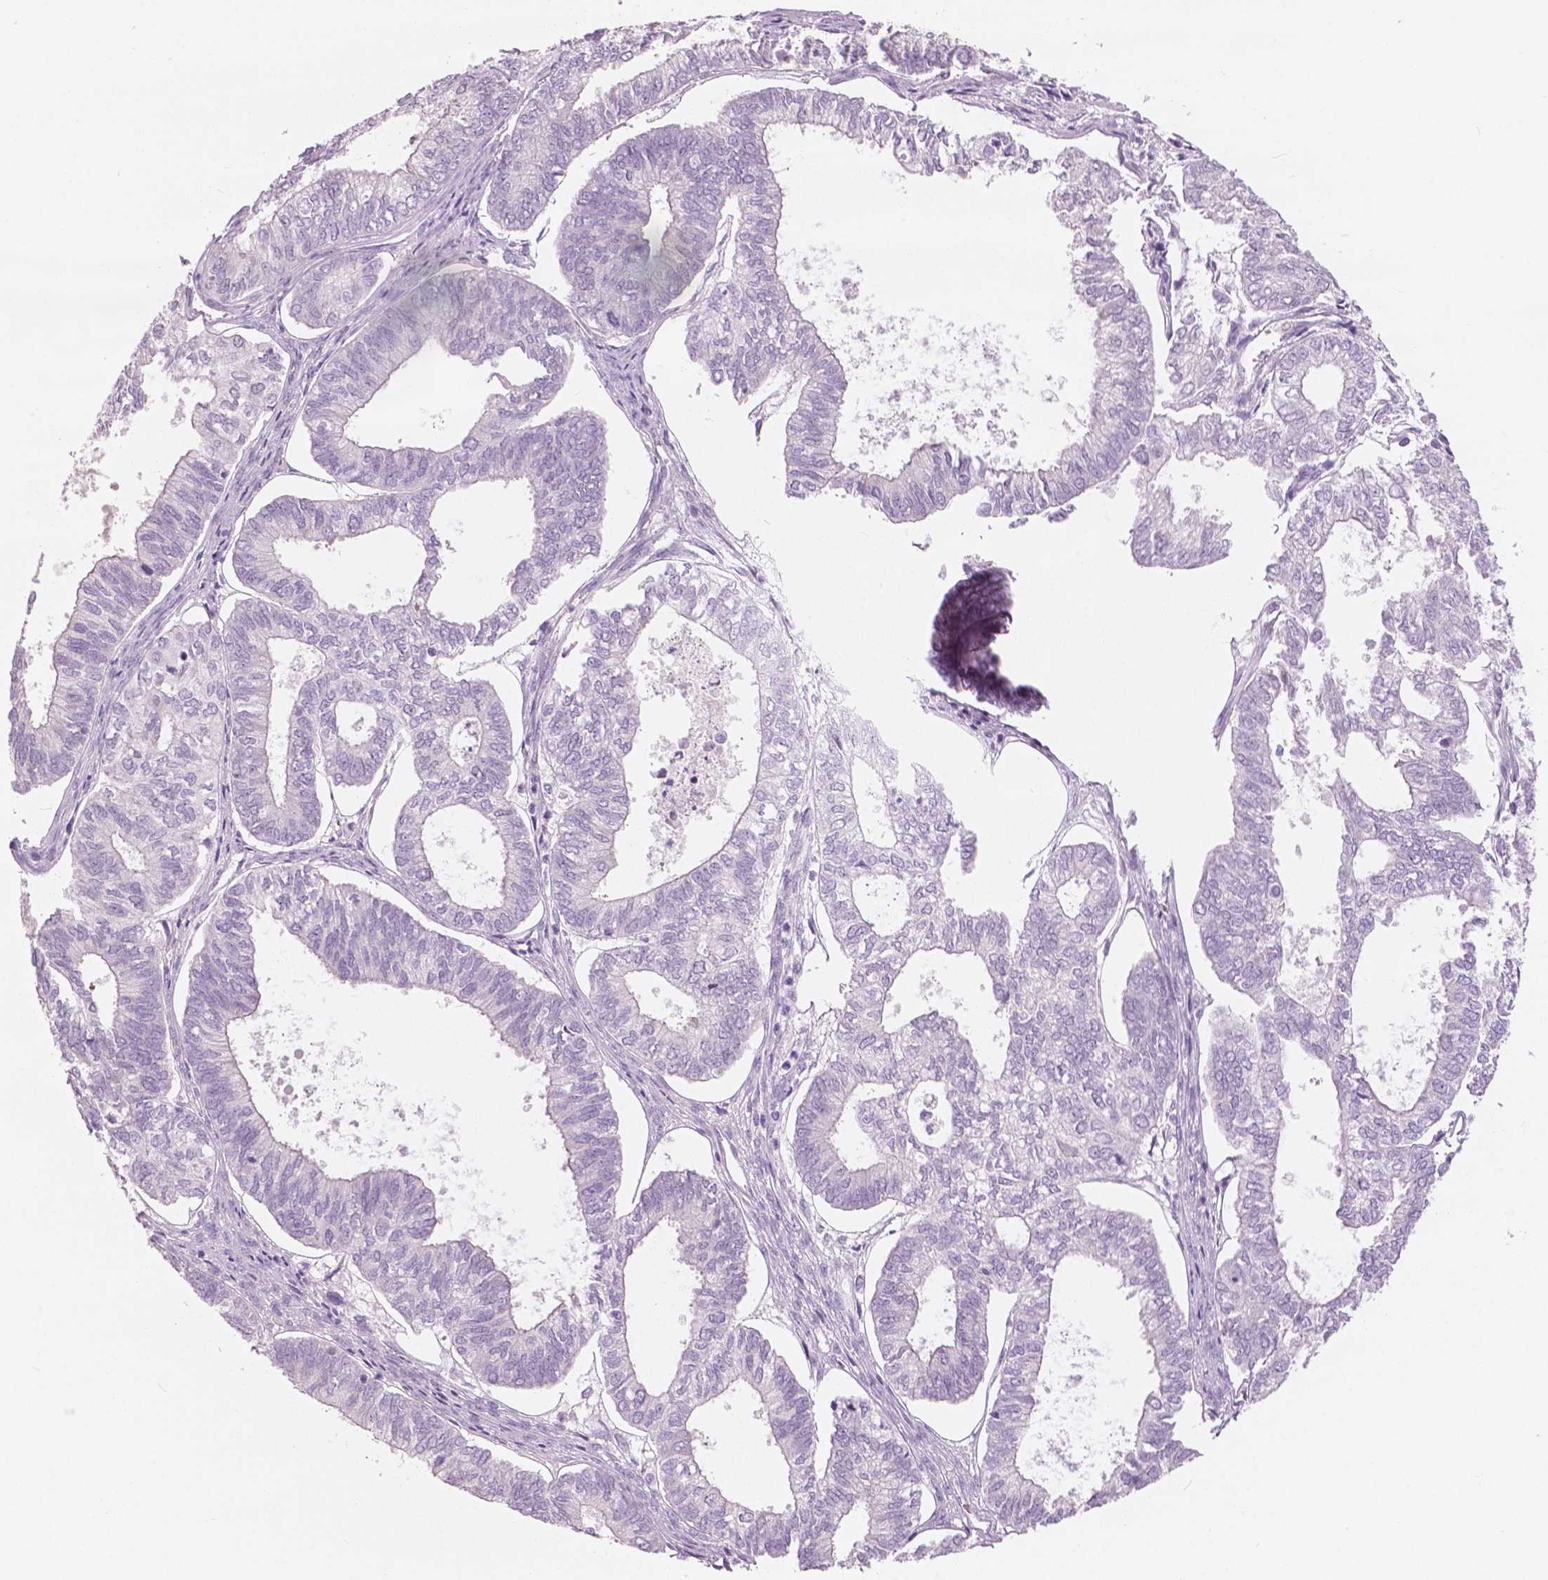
{"staining": {"intensity": "negative", "quantity": "none", "location": "none"}, "tissue": "ovarian cancer", "cell_type": "Tumor cells", "image_type": "cancer", "snomed": [{"axis": "morphology", "description": "Carcinoma, endometroid"}, {"axis": "topography", "description": "Ovary"}], "caption": "The image displays no significant positivity in tumor cells of ovarian cancer. The staining is performed using DAB (3,3'-diaminobenzidine) brown chromogen with nuclei counter-stained in using hematoxylin.", "gene": "SLC24A1", "patient": {"sex": "female", "age": 64}}